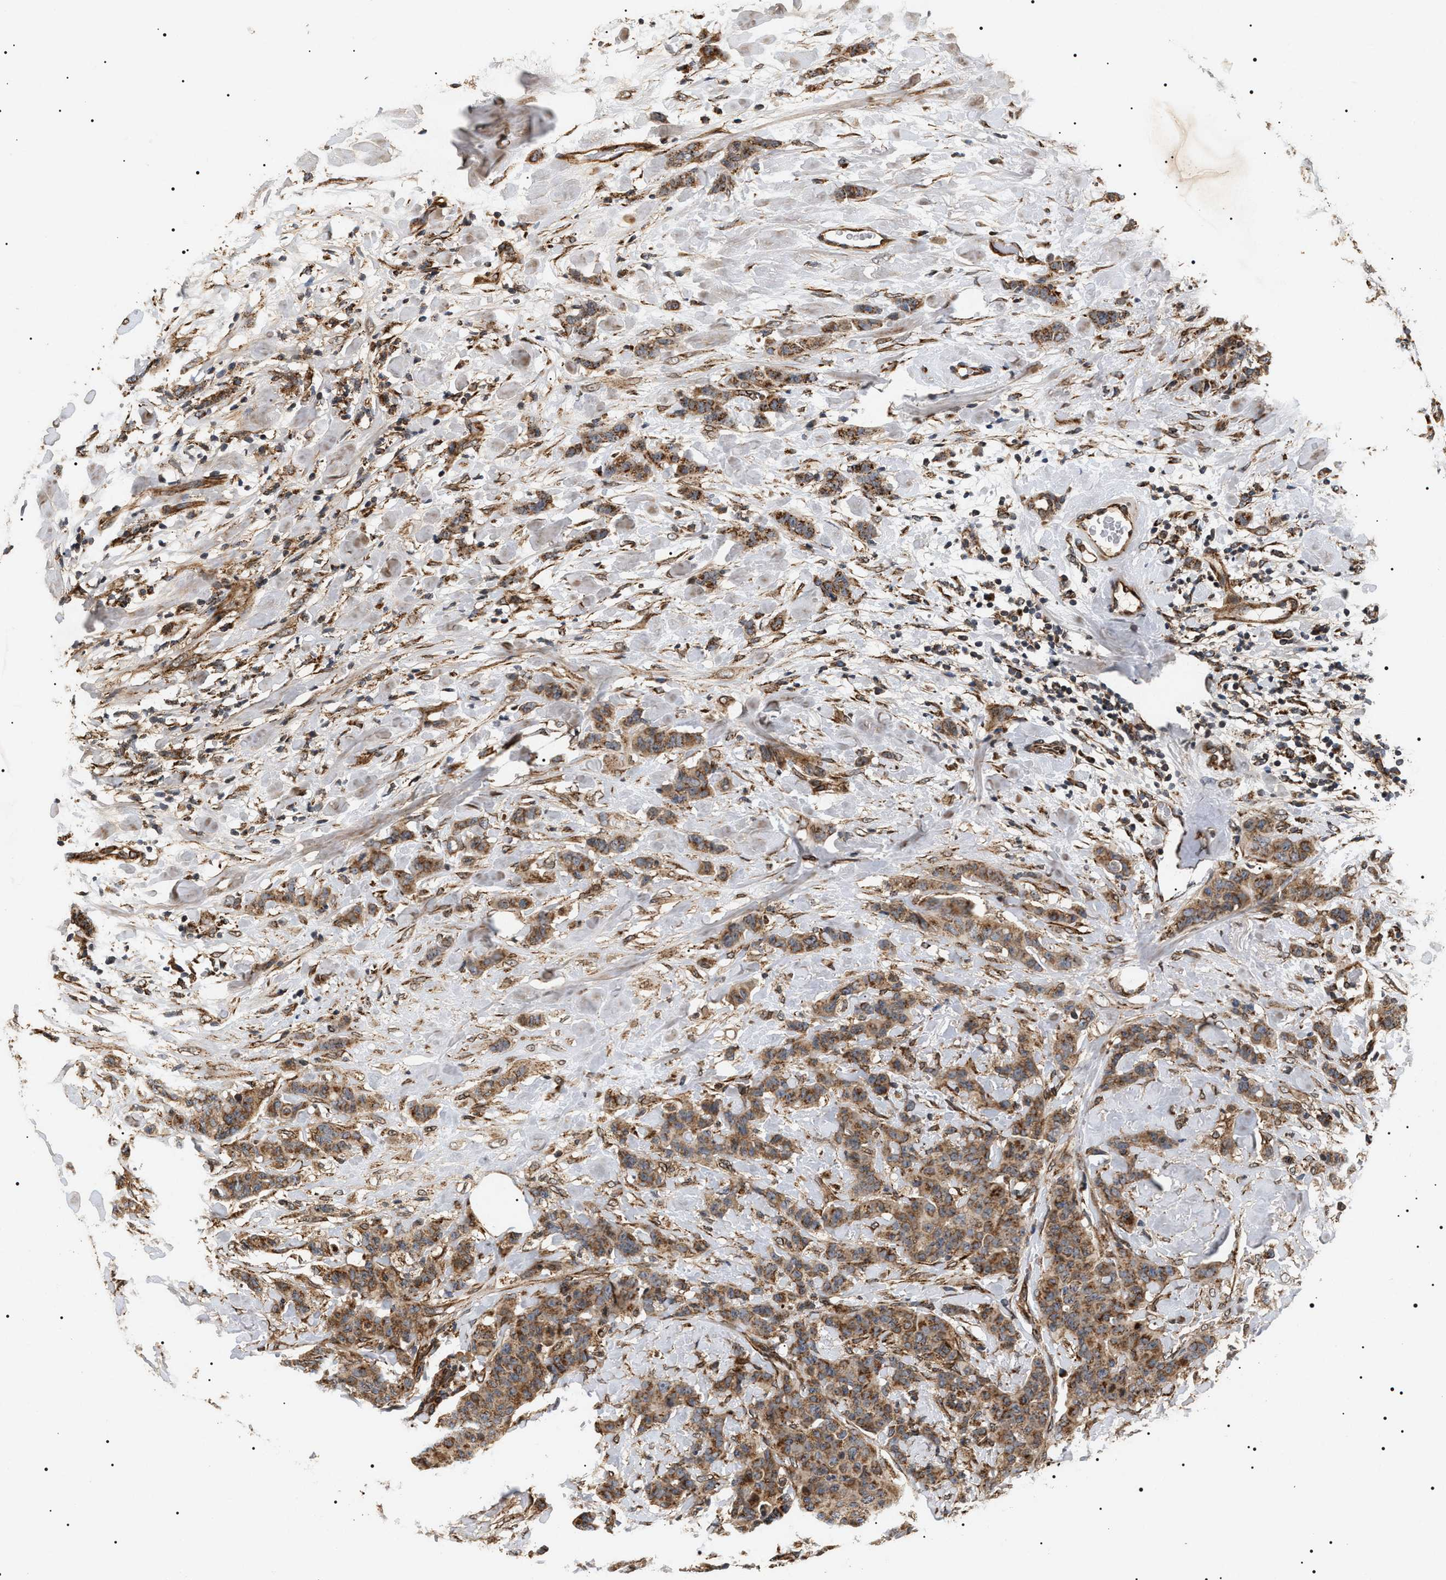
{"staining": {"intensity": "moderate", "quantity": ">75%", "location": "cytoplasmic/membranous"}, "tissue": "breast cancer", "cell_type": "Tumor cells", "image_type": "cancer", "snomed": [{"axis": "morphology", "description": "Normal tissue, NOS"}, {"axis": "morphology", "description": "Duct carcinoma"}, {"axis": "topography", "description": "Breast"}], "caption": "Protein staining displays moderate cytoplasmic/membranous expression in about >75% of tumor cells in invasive ductal carcinoma (breast). Immunohistochemistry (ihc) stains the protein in brown and the nuclei are stained blue.", "gene": "ZBTB26", "patient": {"sex": "female", "age": 40}}